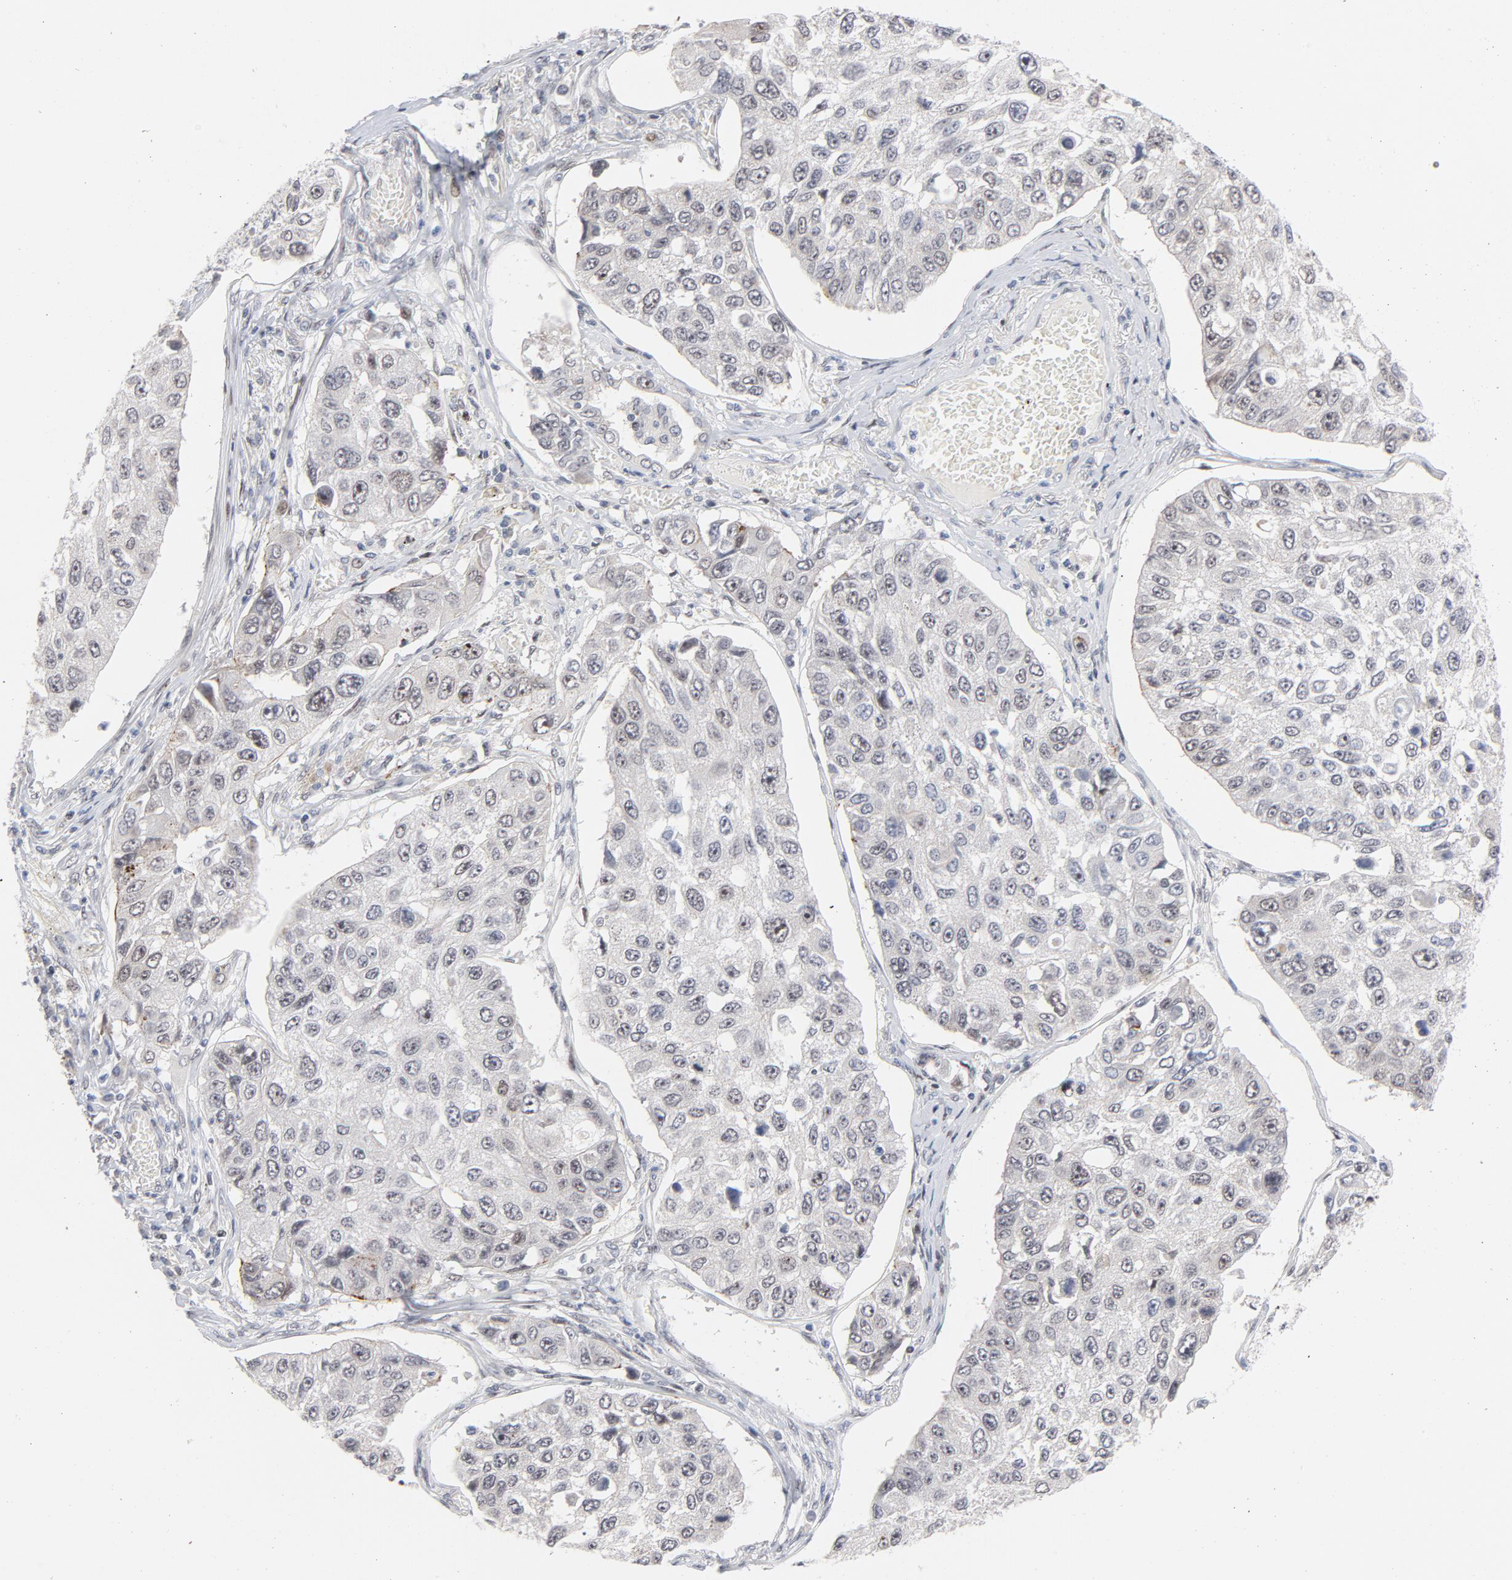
{"staining": {"intensity": "weak", "quantity": "<25%", "location": "nuclear"}, "tissue": "lung cancer", "cell_type": "Tumor cells", "image_type": "cancer", "snomed": [{"axis": "morphology", "description": "Squamous cell carcinoma, NOS"}, {"axis": "topography", "description": "Lung"}], "caption": "Tumor cells show no significant protein expression in lung cancer. Nuclei are stained in blue.", "gene": "NFIC", "patient": {"sex": "male", "age": 71}}